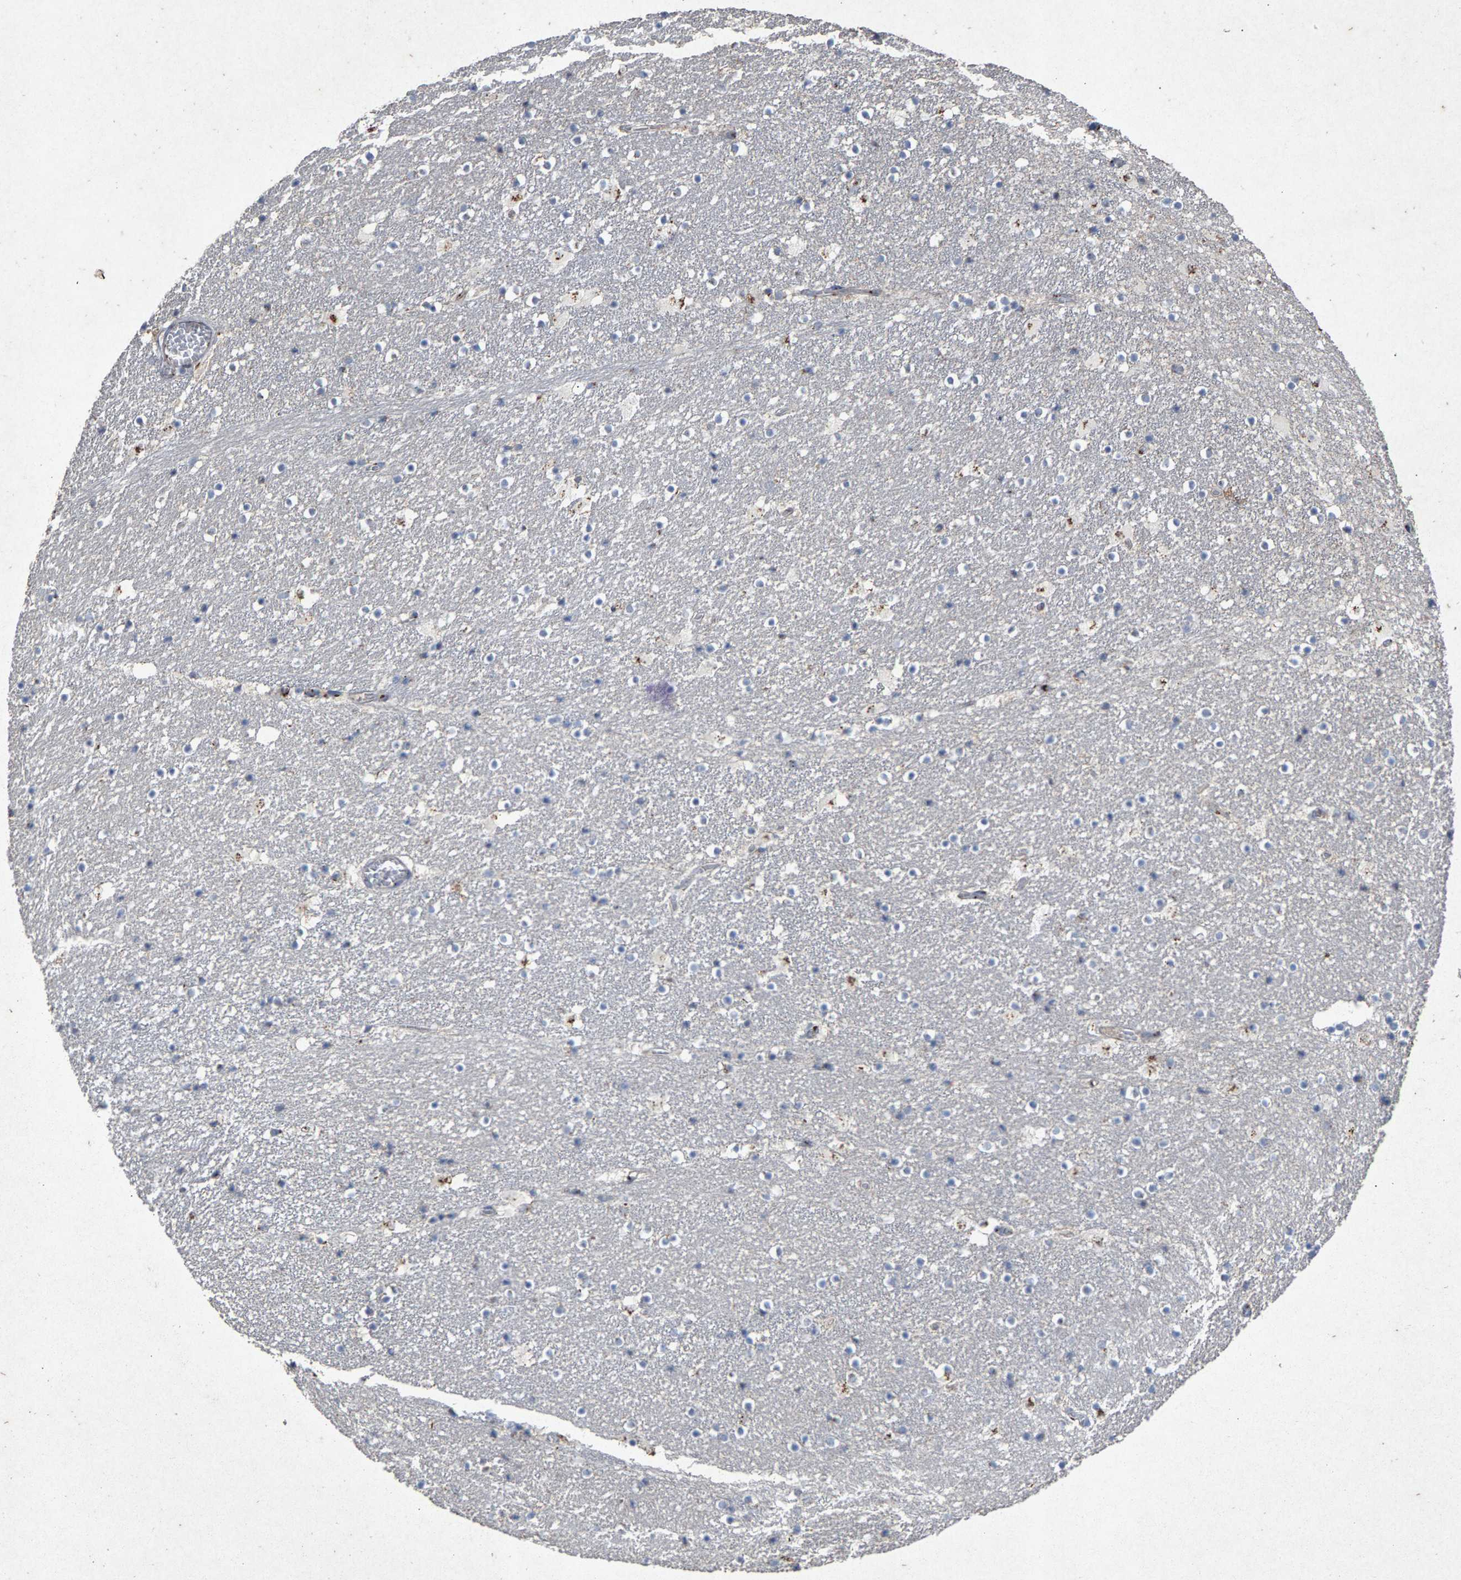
{"staining": {"intensity": "moderate", "quantity": "25%-75%", "location": "cytoplasmic/membranous"}, "tissue": "caudate", "cell_type": "Glial cells", "image_type": "normal", "snomed": [{"axis": "morphology", "description": "Normal tissue, NOS"}, {"axis": "topography", "description": "Lateral ventricle wall"}], "caption": "Protein expression analysis of unremarkable caudate exhibits moderate cytoplasmic/membranous expression in about 25%-75% of glial cells.", "gene": "MAN2A1", "patient": {"sex": "male", "age": 45}}